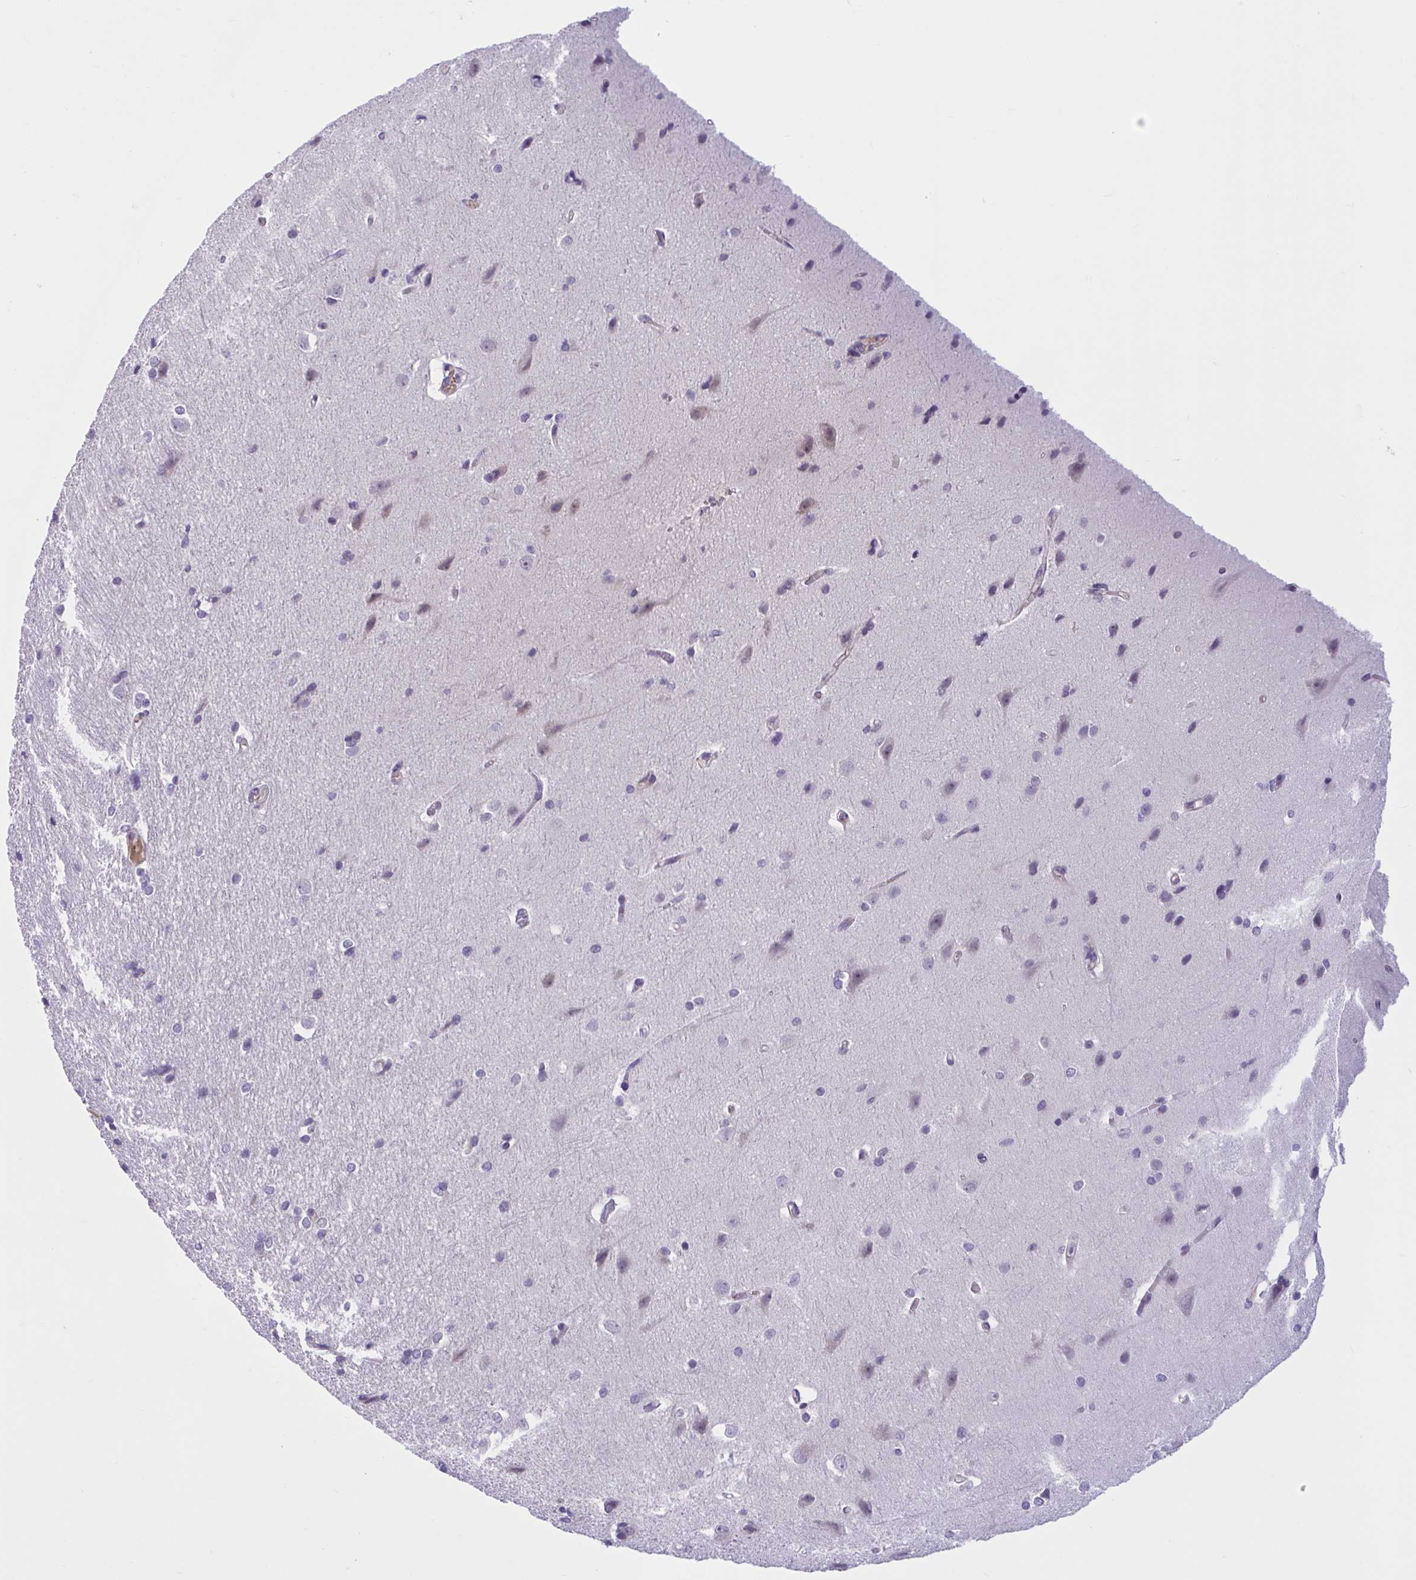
{"staining": {"intensity": "negative", "quantity": "none", "location": "none"}, "tissue": "cerebral cortex", "cell_type": "Endothelial cells", "image_type": "normal", "snomed": [{"axis": "morphology", "description": "Normal tissue, NOS"}, {"axis": "topography", "description": "Cerebral cortex"}], "caption": "IHC of benign human cerebral cortex demonstrates no staining in endothelial cells.", "gene": "WNT9B", "patient": {"sex": "male", "age": 37}}